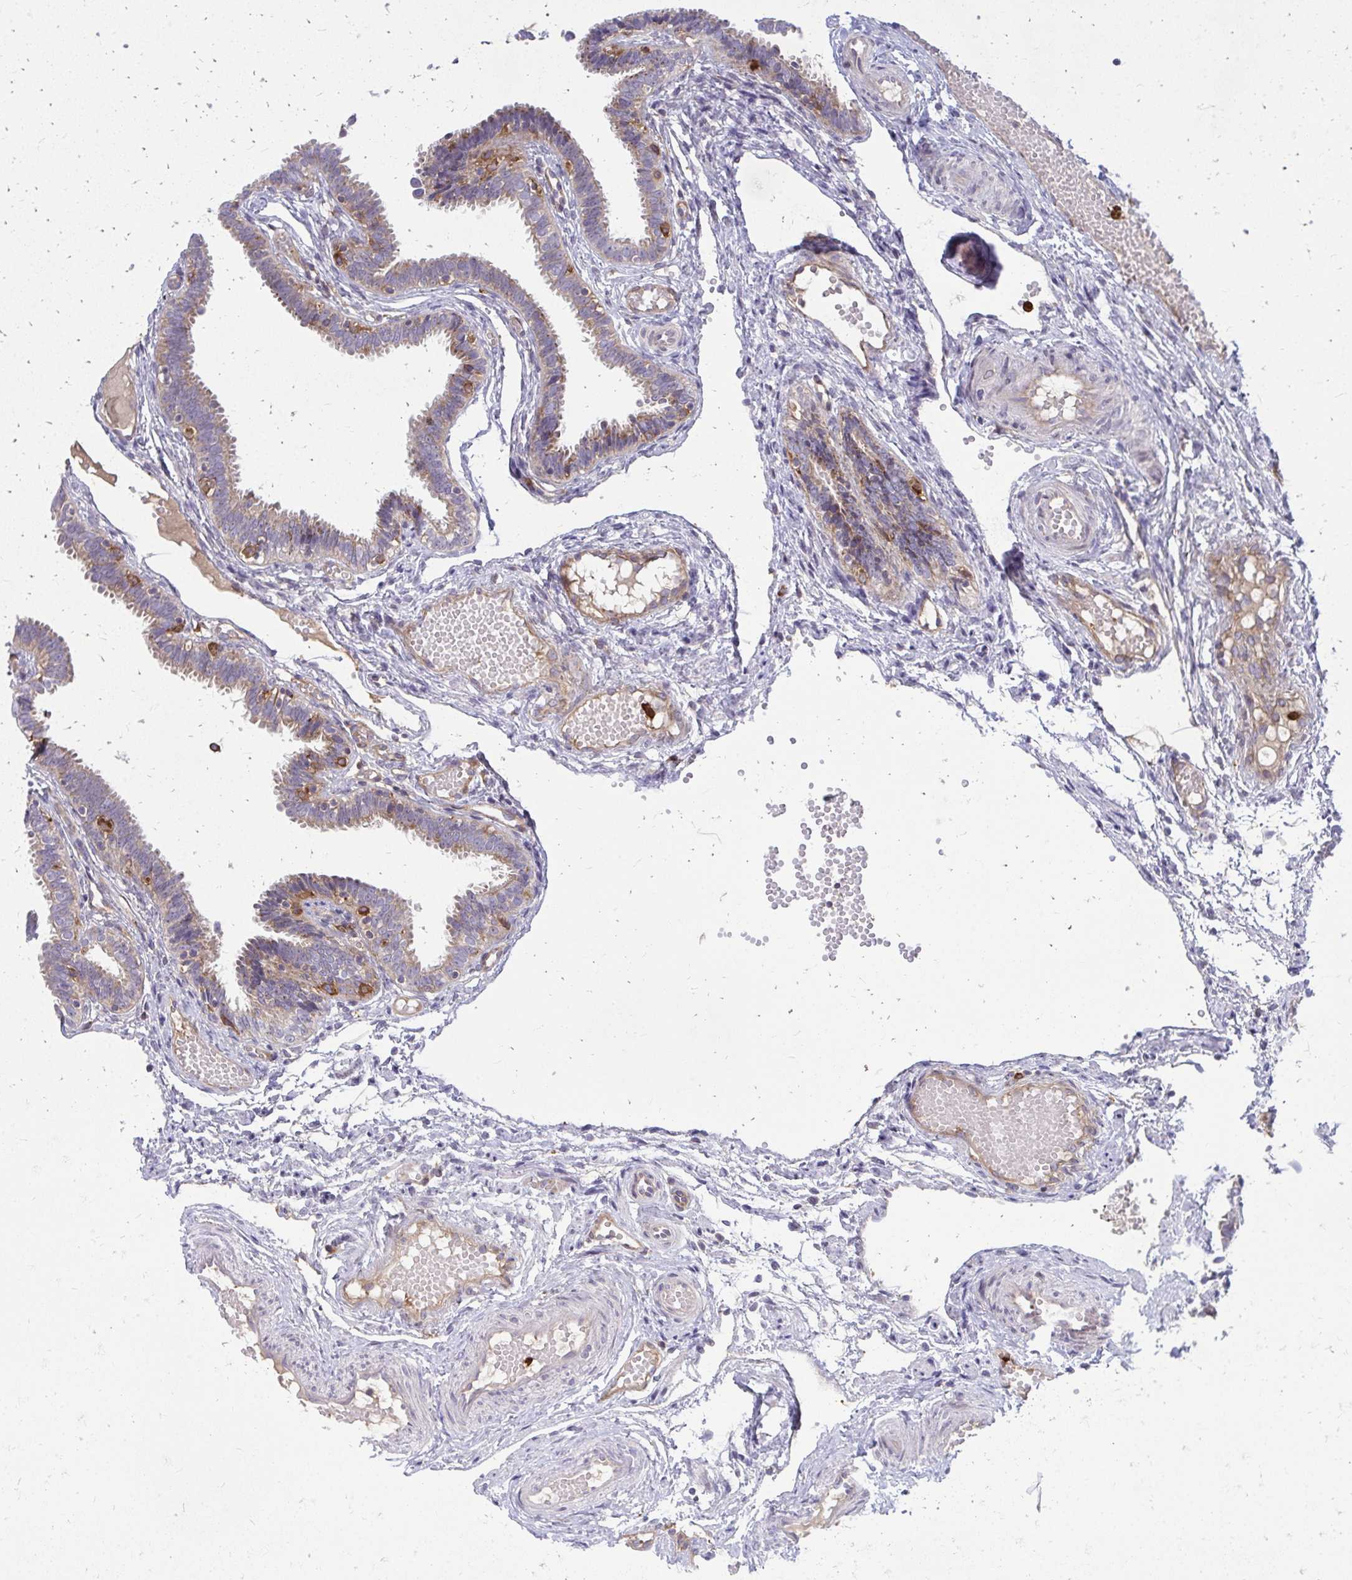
{"staining": {"intensity": "weak", "quantity": "25%-75%", "location": "cytoplasmic/membranous"}, "tissue": "fallopian tube", "cell_type": "Glandular cells", "image_type": "normal", "snomed": [{"axis": "morphology", "description": "Normal tissue, NOS"}, {"axis": "topography", "description": "Fallopian tube"}], "caption": "DAB (3,3'-diaminobenzidine) immunohistochemical staining of normal human fallopian tube reveals weak cytoplasmic/membranous protein expression in about 25%-75% of glandular cells.", "gene": "ASAP1", "patient": {"sex": "female", "age": 37}}